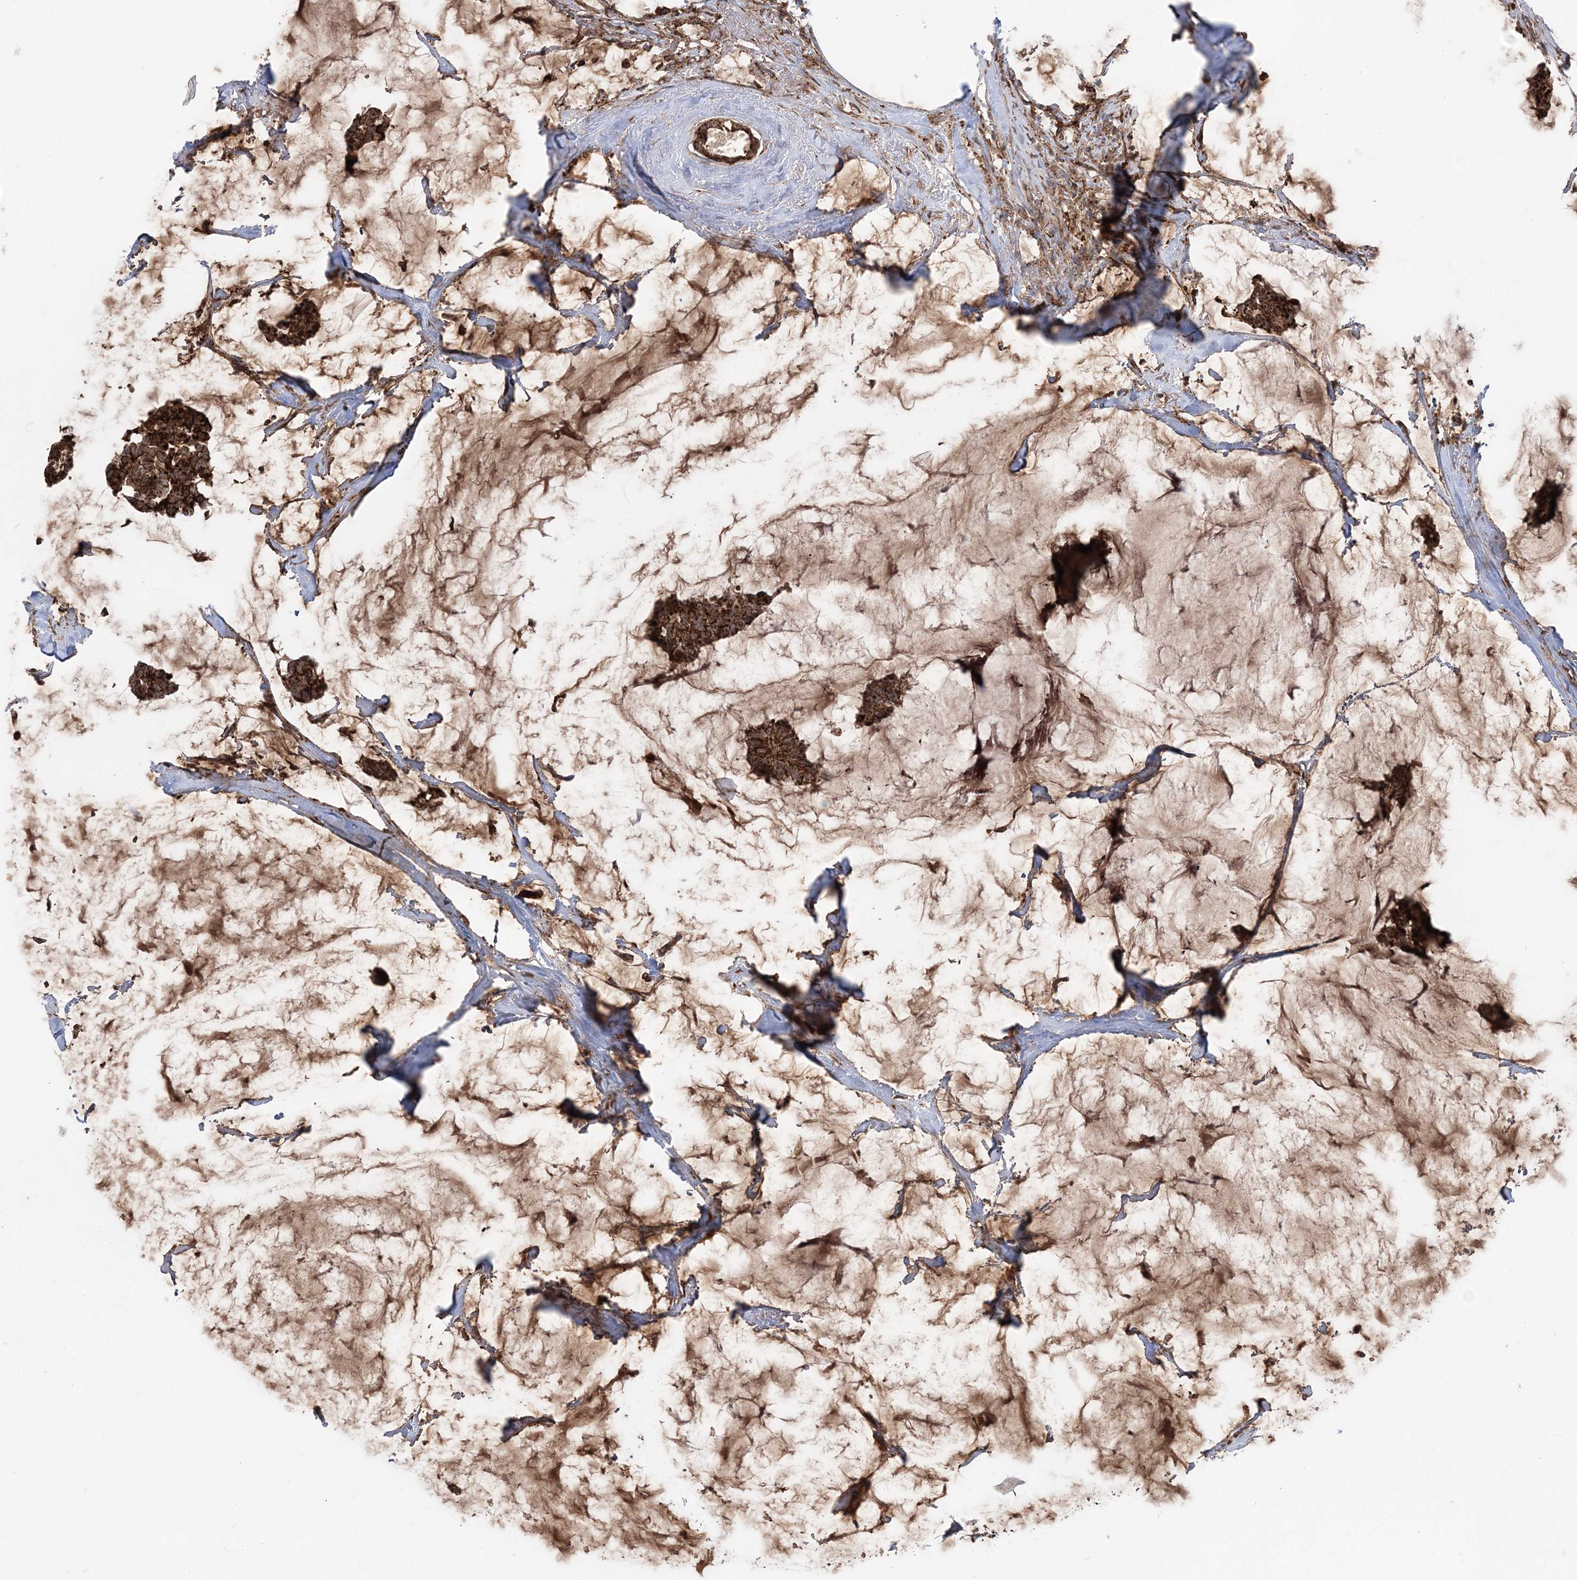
{"staining": {"intensity": "strong", "quantity": ">75%", "location": "cytoplasmic/membranous"}, "tissue": "breast cancer", "cell_type": "Tumor cells", "image_type": "cancer", "snomed": [{"axis": "morphology", "description": "Duct carcinoma"}, {"axis": "topography", "description": "Breast"}], "caption": "High-magnification brightfield microscopy of invasive ductal carcinoma (breast) stained with DAB (3,3'-diaminobenzidine) (brown) and counterstained with hematoxylin (blue). tumor cells exhibit strong cytoplasmic/membranous expression is appreciated in approximately>75% of cells. (Stains: DAB (3,3'-diaminobenzidine) in brown, nuclei in blue, Microscopy: brightfield microscopy at high magnification).", "gene": "LRPPRC", "patient": {"sex": "female", "age": 93}}